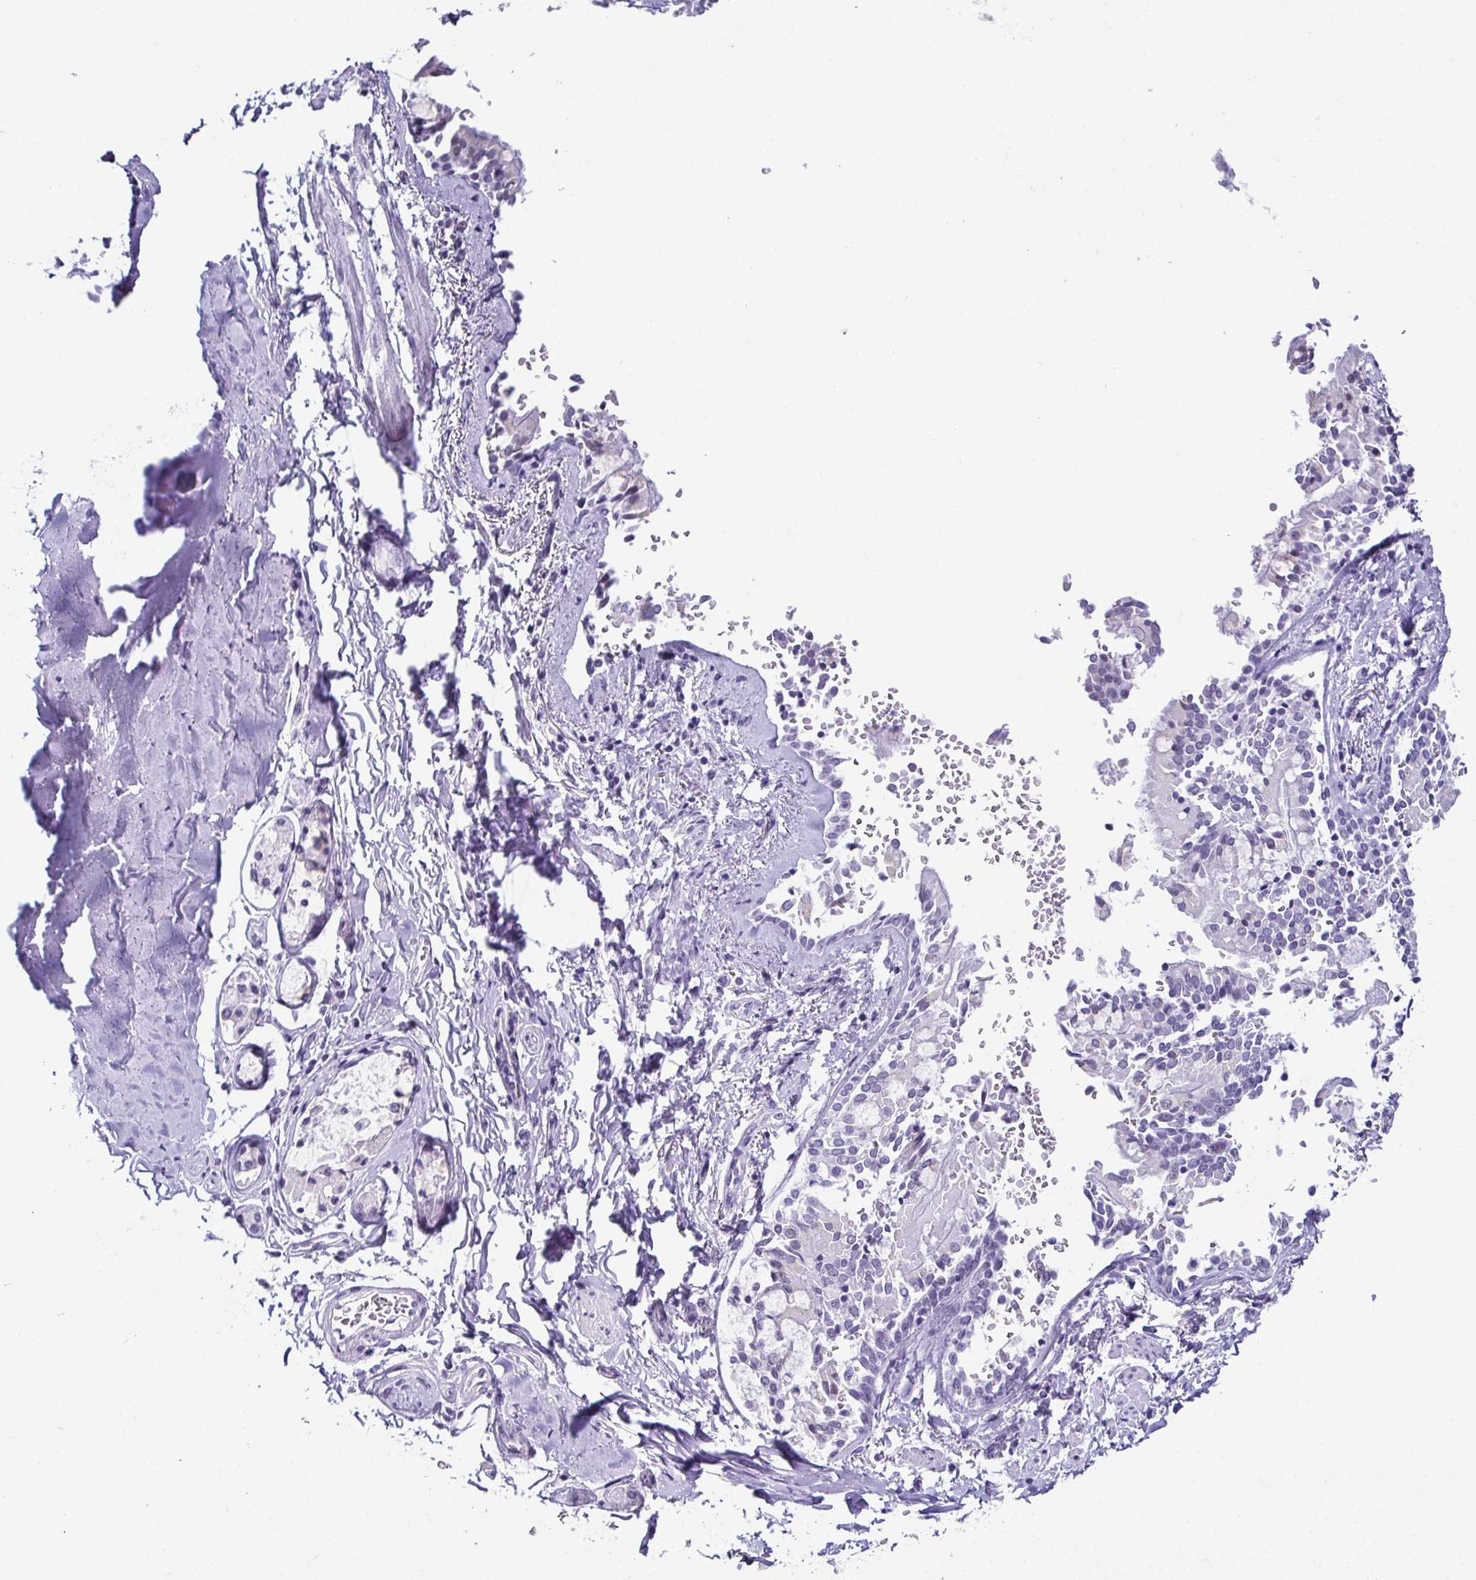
{"staining": {"intensity": "negative", "quantity": "none", "location": "none"}, "tissue": "adipose tissue", "cell_type": "Adipocytes", "image_type": "normal", "snomed": [{"axis": "morphology", "description": "Normal tissue, NOS"}, {"axis": "topography", "description": "Cartilage tissue"}, {"axis": "topography", "description": "Bronchus"}, {"axis": "topography", "description": "Peripheral nerve tissue"}], "caption": "This photomicrograph is of normal adipose tissue stained with immunohistochemistry to label a protein in brown with the nuclei are counter-stained blue. There is no positivity in adipocytes. (Brightfield microscopy of DAB (3,3'-diaminobenzidine) immunohistochemistry (IHC) at high magnification).", "gene": "ESX1", "patient": {"sex": "male", "age": 67}}